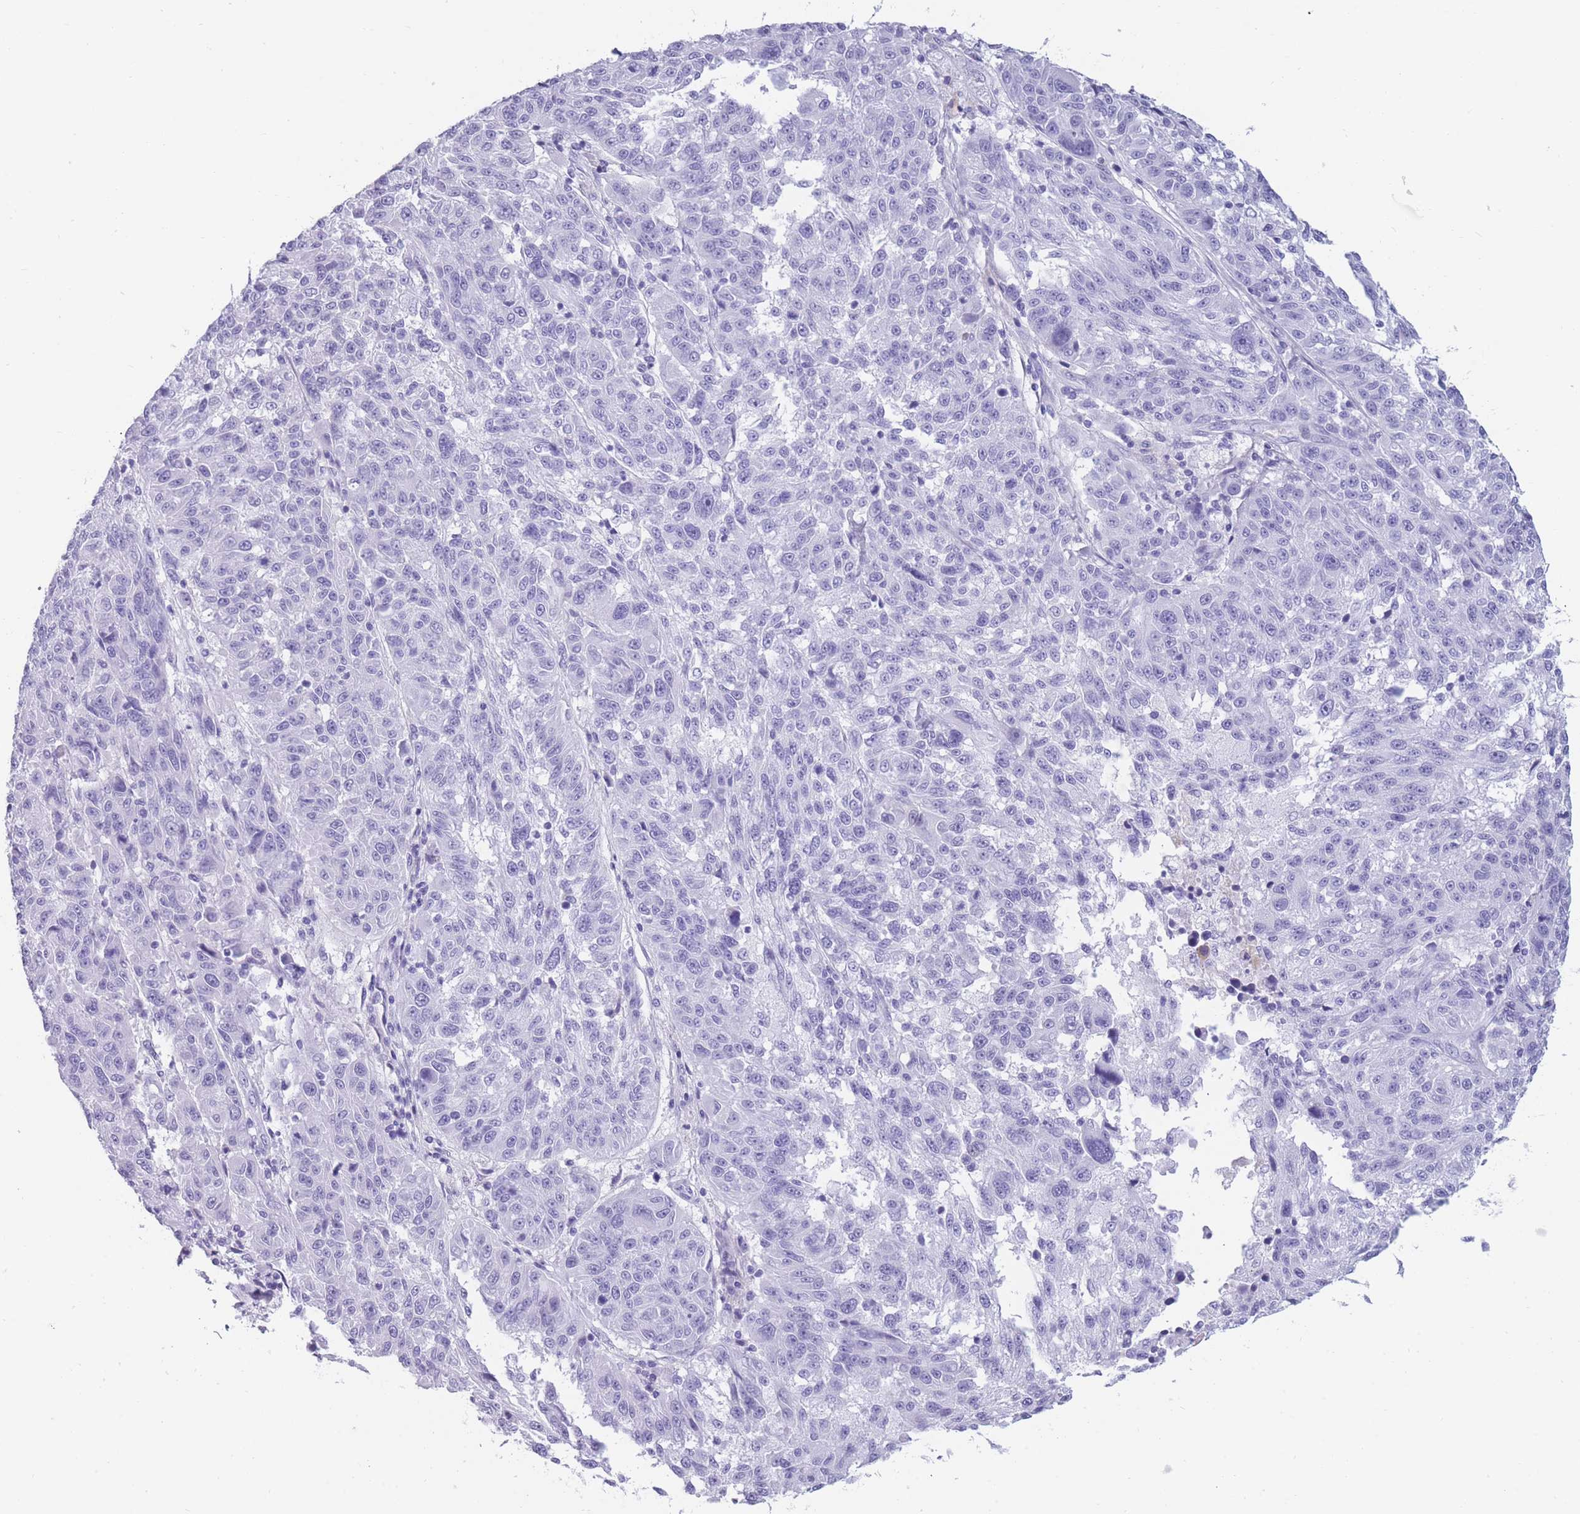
{"staining": {"intensity": "negative", "quantity": "none", "location": "none"}, "tissue": "melanoma", "cell_type": "Tumor cells", "image_type": "cancer", "snomed": [{"axis": "morphology", "description": "Malignant melanoma, NOS"}, {"axis": "topography", "description": "Skin"}], "caption": "This is an IHC micrograph of human malignant melanoma. There is no staining in tumor cells.", "gene": "TNFSF11", "patient": {"sex": "male", "age": 53}}